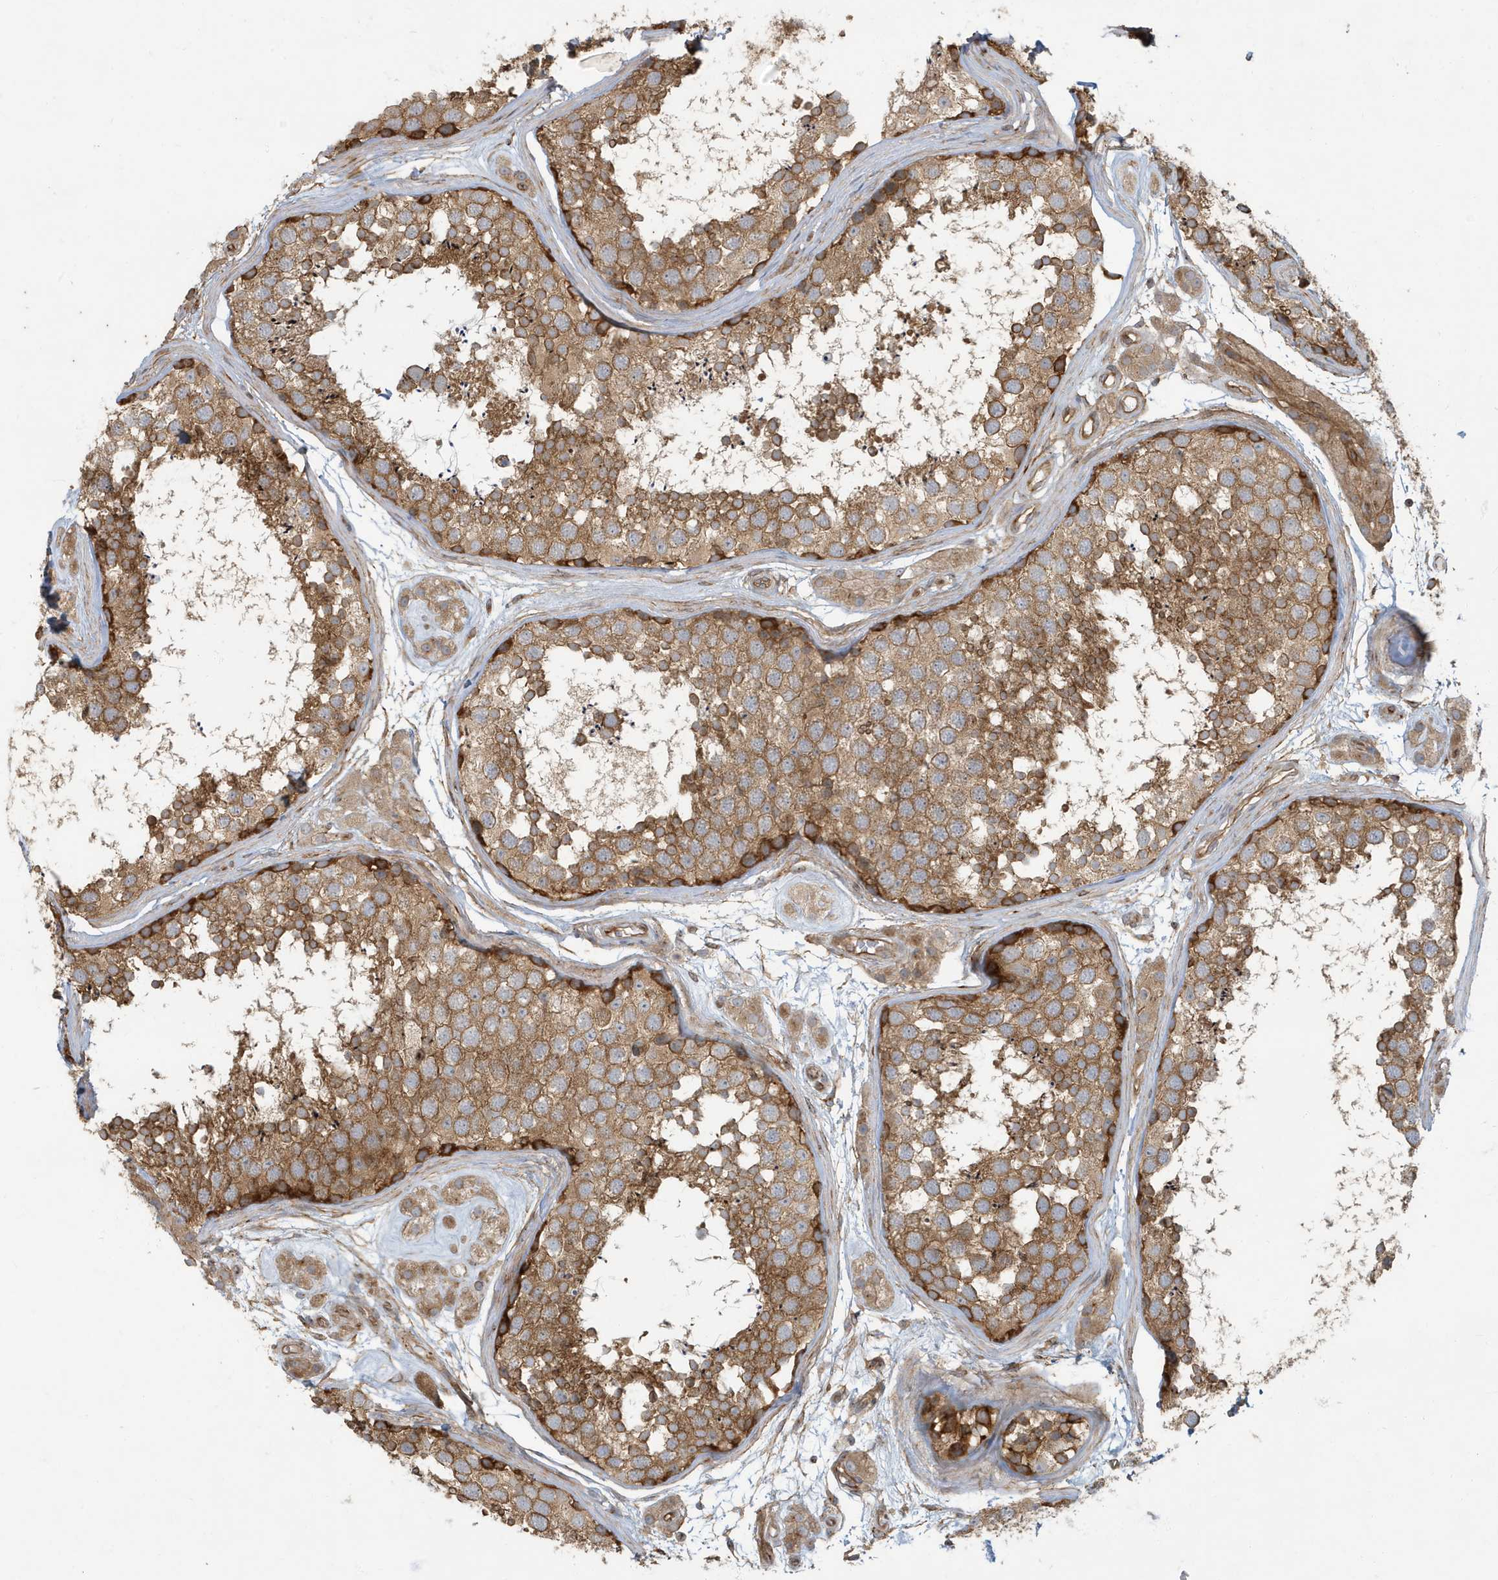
{"staining": {"intensity": "moderate", "quantity": ">75%", "location": "cytoplasmic/membranous"}, "tissue": "testis", "cell_type": "Cells in seminiferous ducts", "image_type": "normal", "snomed": [{"axis": "morphology", "description": "Normal tissue, NOS"}, {"axis": "topography", "description": "Testis"}], "caption": "Immunohistochemistry (IHC) micrograph of unremarkable testis: testis stained using immunohistochemistry (IHC) exhibits medium levels of moderate protein expression localized specifically in the cytoplasmic/membranous of cells in seminiferous ducts, appearing as a cytoplasmic/membranous brown color.", "gene": "ATP23", "patient": {"sex": "male", "age": 56}}